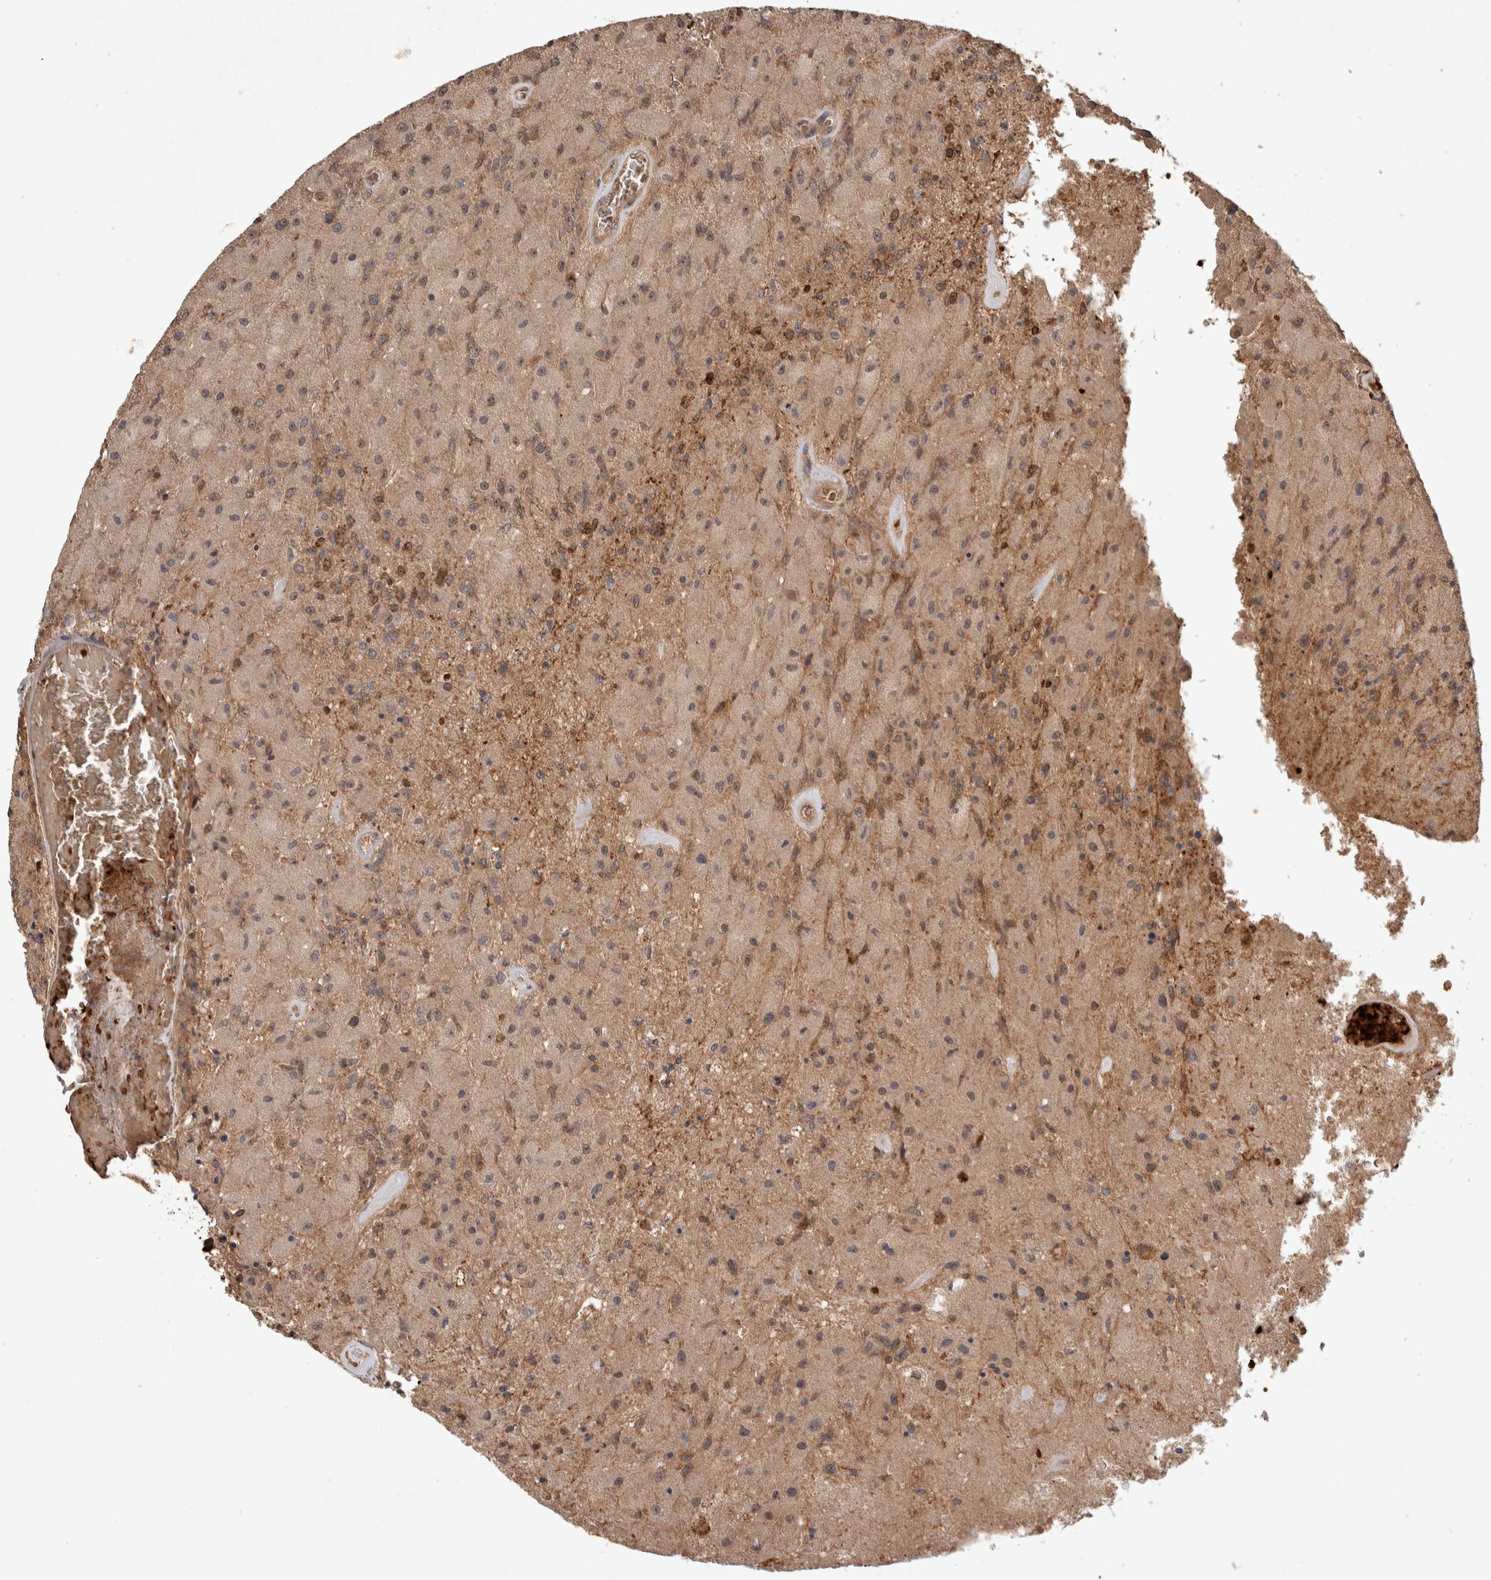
{"staining": {"intensity": "weak", "quantity": "25%-75%", "location": "cytoplasmic/membranous,nuclear"}, "tissue": "glioma", "cell_type": "Tumor cells", "image_type": "cancer", "snomed": [{"axis": "morphology", "description": "Normal tissue, NOS"}, {"axis": "morphology", "description": "Glioma, malignant, High grade"}, {"axis": "topography", "description": "Cerebral cortex"}], "caption": "High-grade glioma (malignant) stained with a brown dye exhibits weak cytoplasmic/membranous and nuclear positive positivity in about 25%-75% of tumor cells.", "gene": "FAM221A", "patient": {"sex": "male", "age": 77}}